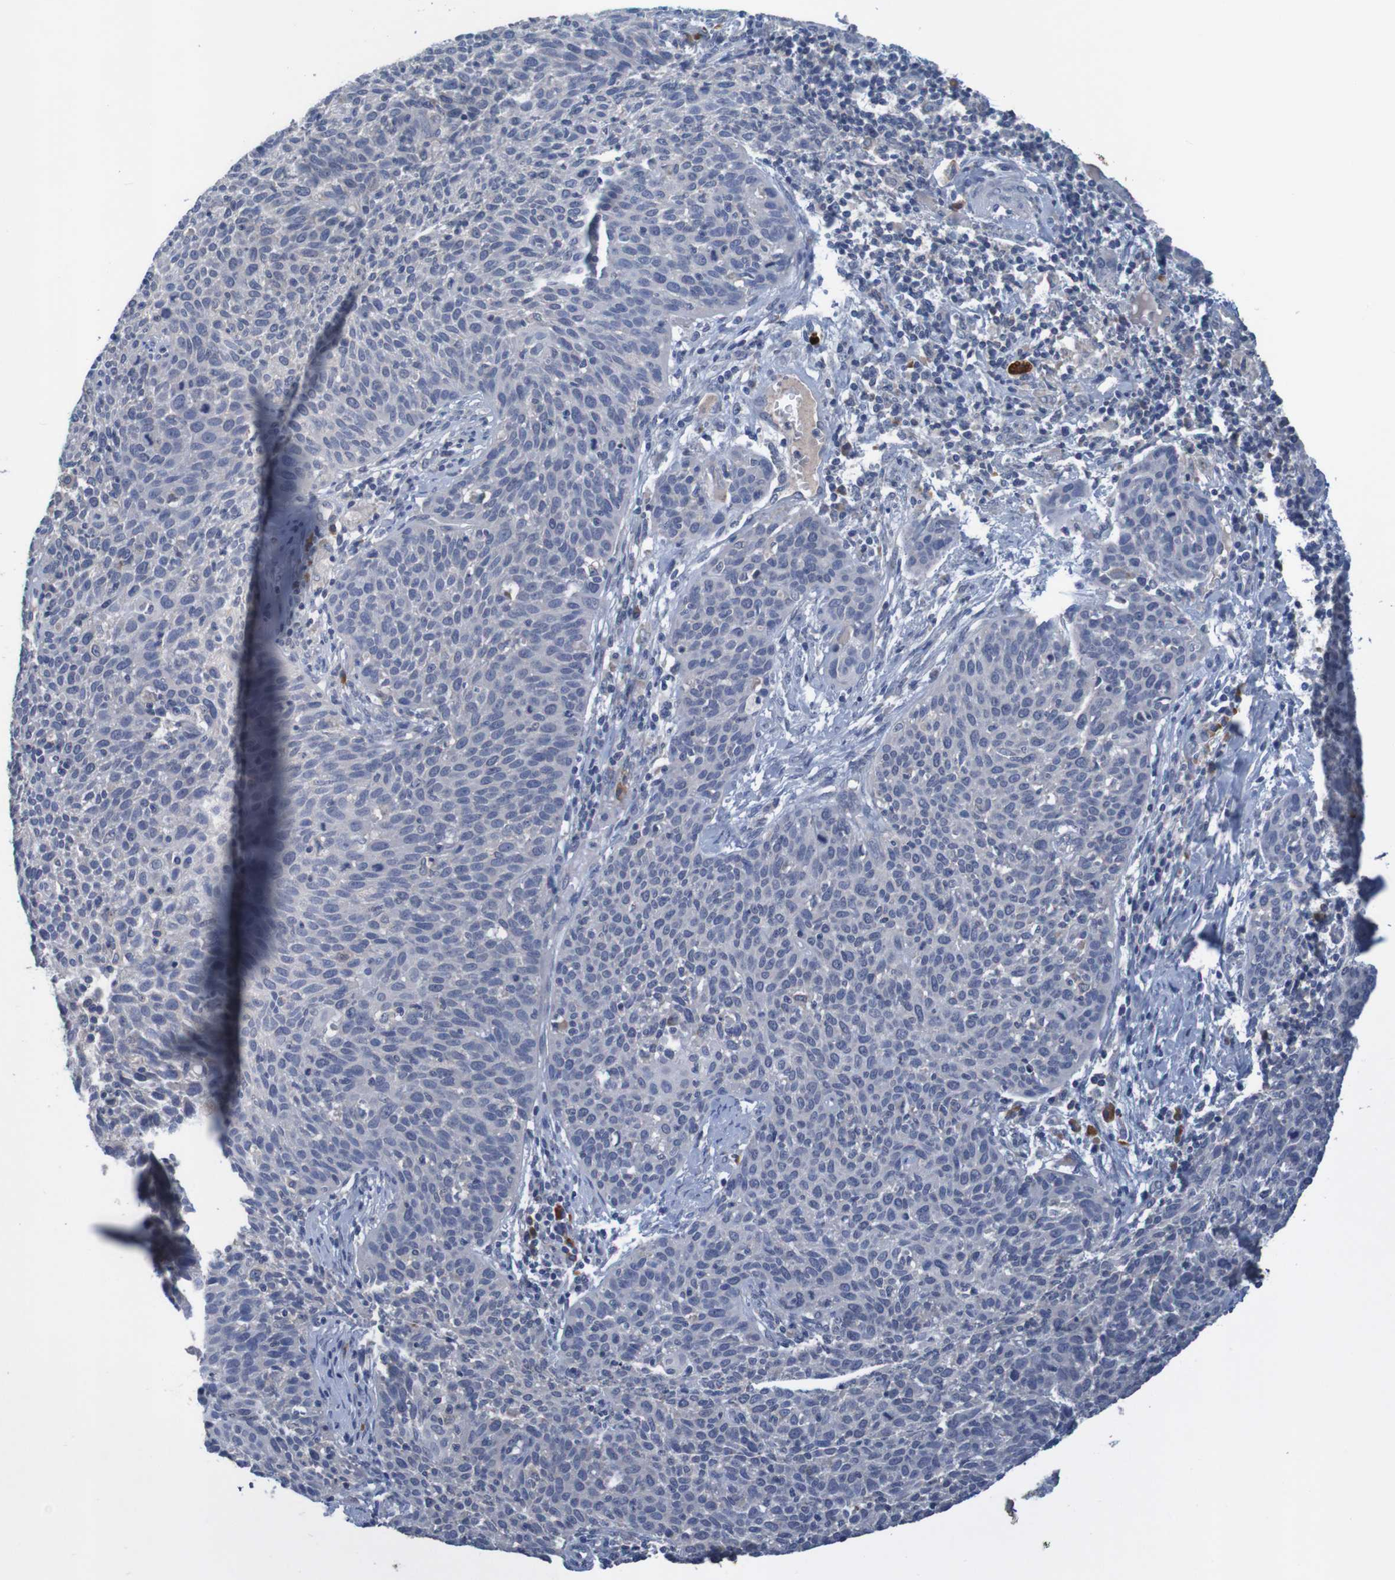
{"staining": {"intensity": "negative", "quantity": "none", "location": "none"}, "tissue": "cervical cancer", "cell_type": "Tumor cells", "image_type": "cancer", "snomed": [{"axis": "morphology", "description": "Squamous cell carcinoma, NOS"}, {"axis": "topography", "description": "Cervix"}], "caption": "A high-resolution image shows IHC staining of cervical cancer, which reveals no significant expression in tumor cells.", "gene": "LTA", "patient": {"sex": "female", "age": 38}}